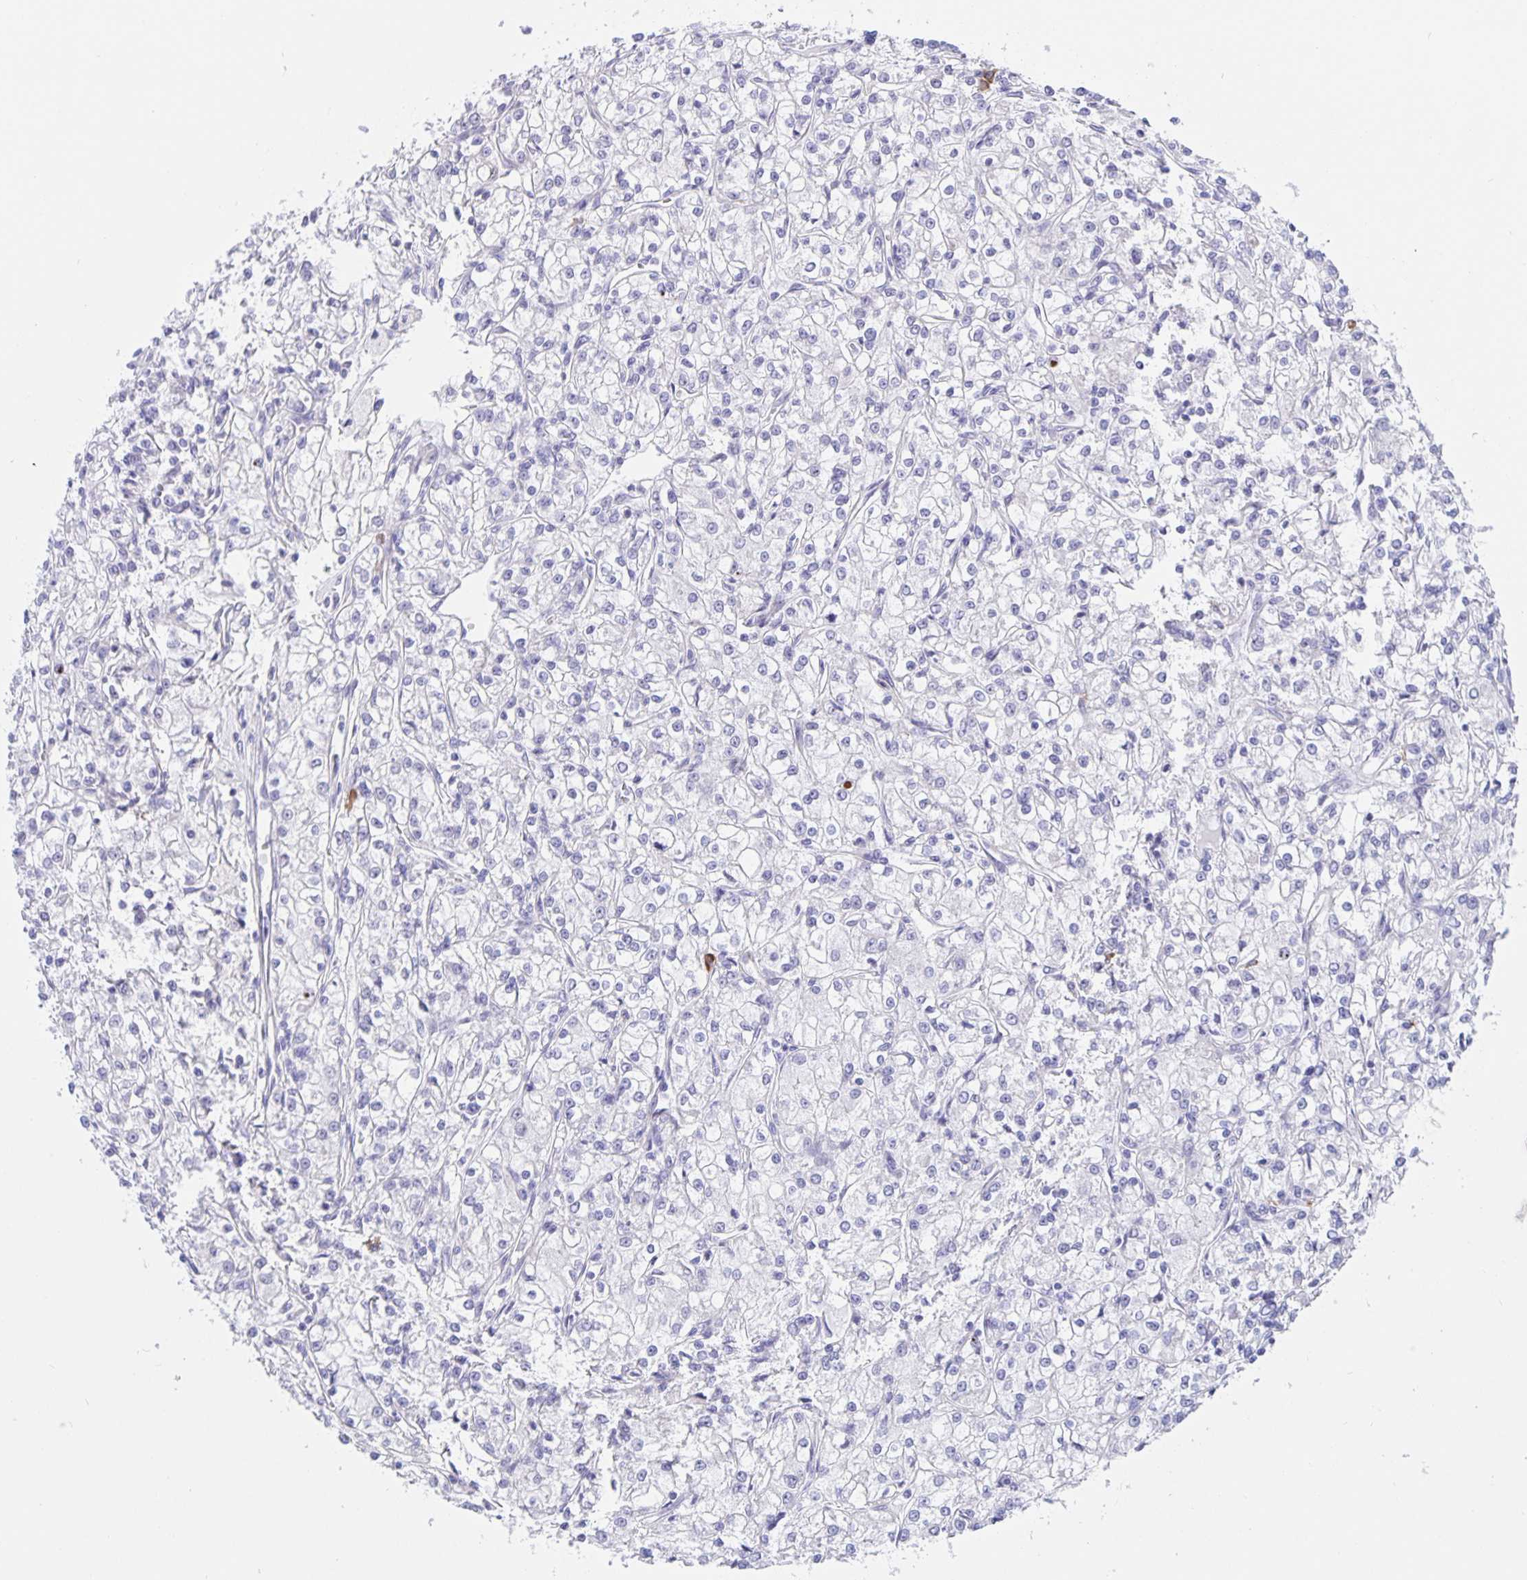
{"staining": {"intensity": "negative", "quantity": "none", "location": "none"}, "tissue": "renal cancer", "cell_type": "Tumor cells", "image_type": "cancer", "snomed": [{"axis": "morphology", "description": "Adenocarcinoma, NOS"}, {"axis": "topography", "description": "Kidney"}], "caption": "DAB immunohistochemical staining of human renal adenocarcinoma exhibits no significant expression in tumor cells.", "gene": "ERMN", "patient": {"sex": "female", "age": 59}}